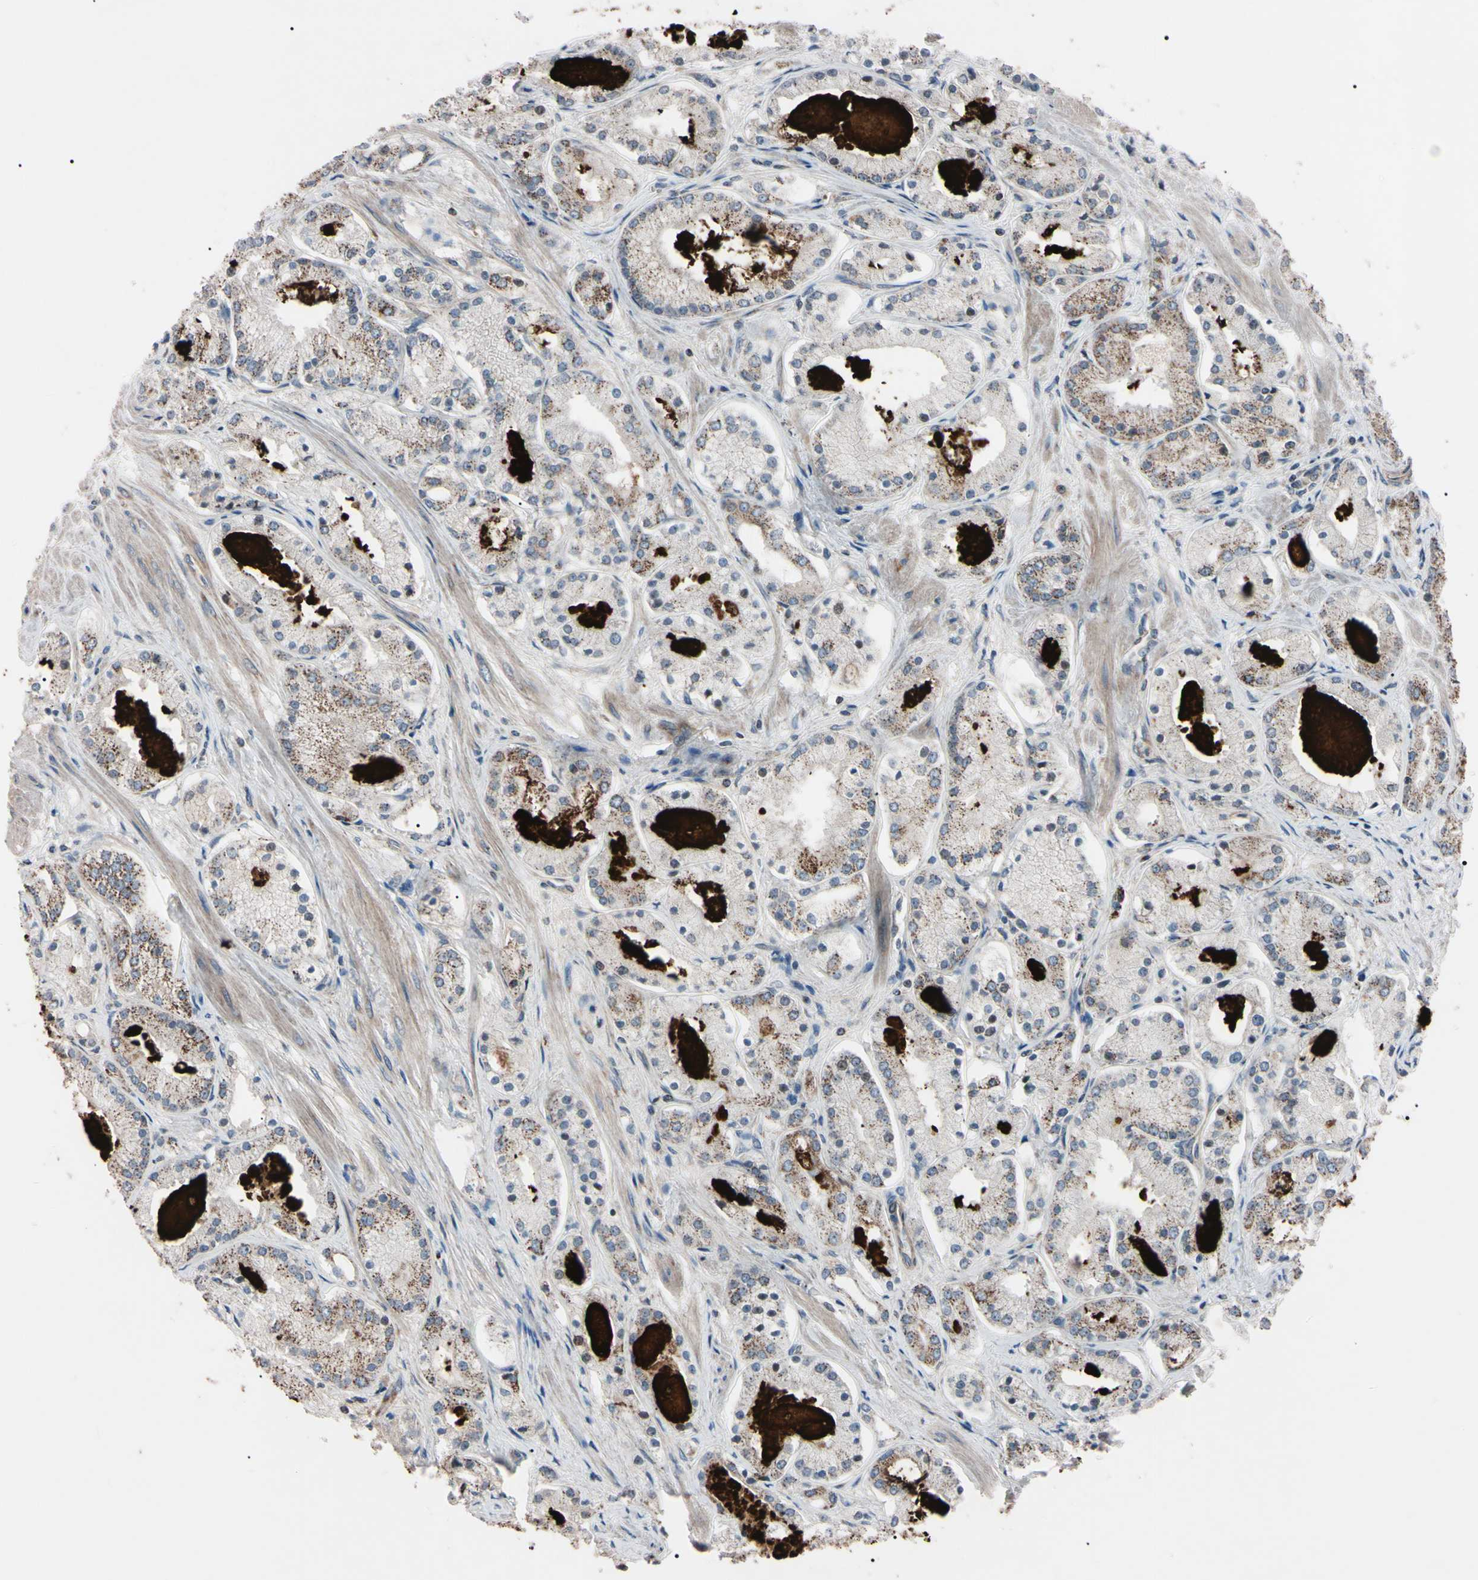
{"staining": {"intensity": "weak", "quantity": ">75%", "location": "cytoplasmic/membranous"}, "tissue": "prostate cancer", "cell_type": "Tumor cells", "image_type": "cancer", "snomed": [{"axis": "morphology", "description": "Adenocarcinoma, High grade"}, {"axis": "topography", "description": "Prostate"}], "caption": "Prostate adenocarcinoma (high-grade) tissue displays weak cytoplasmic/membranous staining in approximately >75% of tumor cells, visualized by immunohistochemistry. The protein is shown in brown color, while the nuclei are stained blue.", "gene": "TNFRSF1A", "patient": {"sex": "male", "age": 66}}